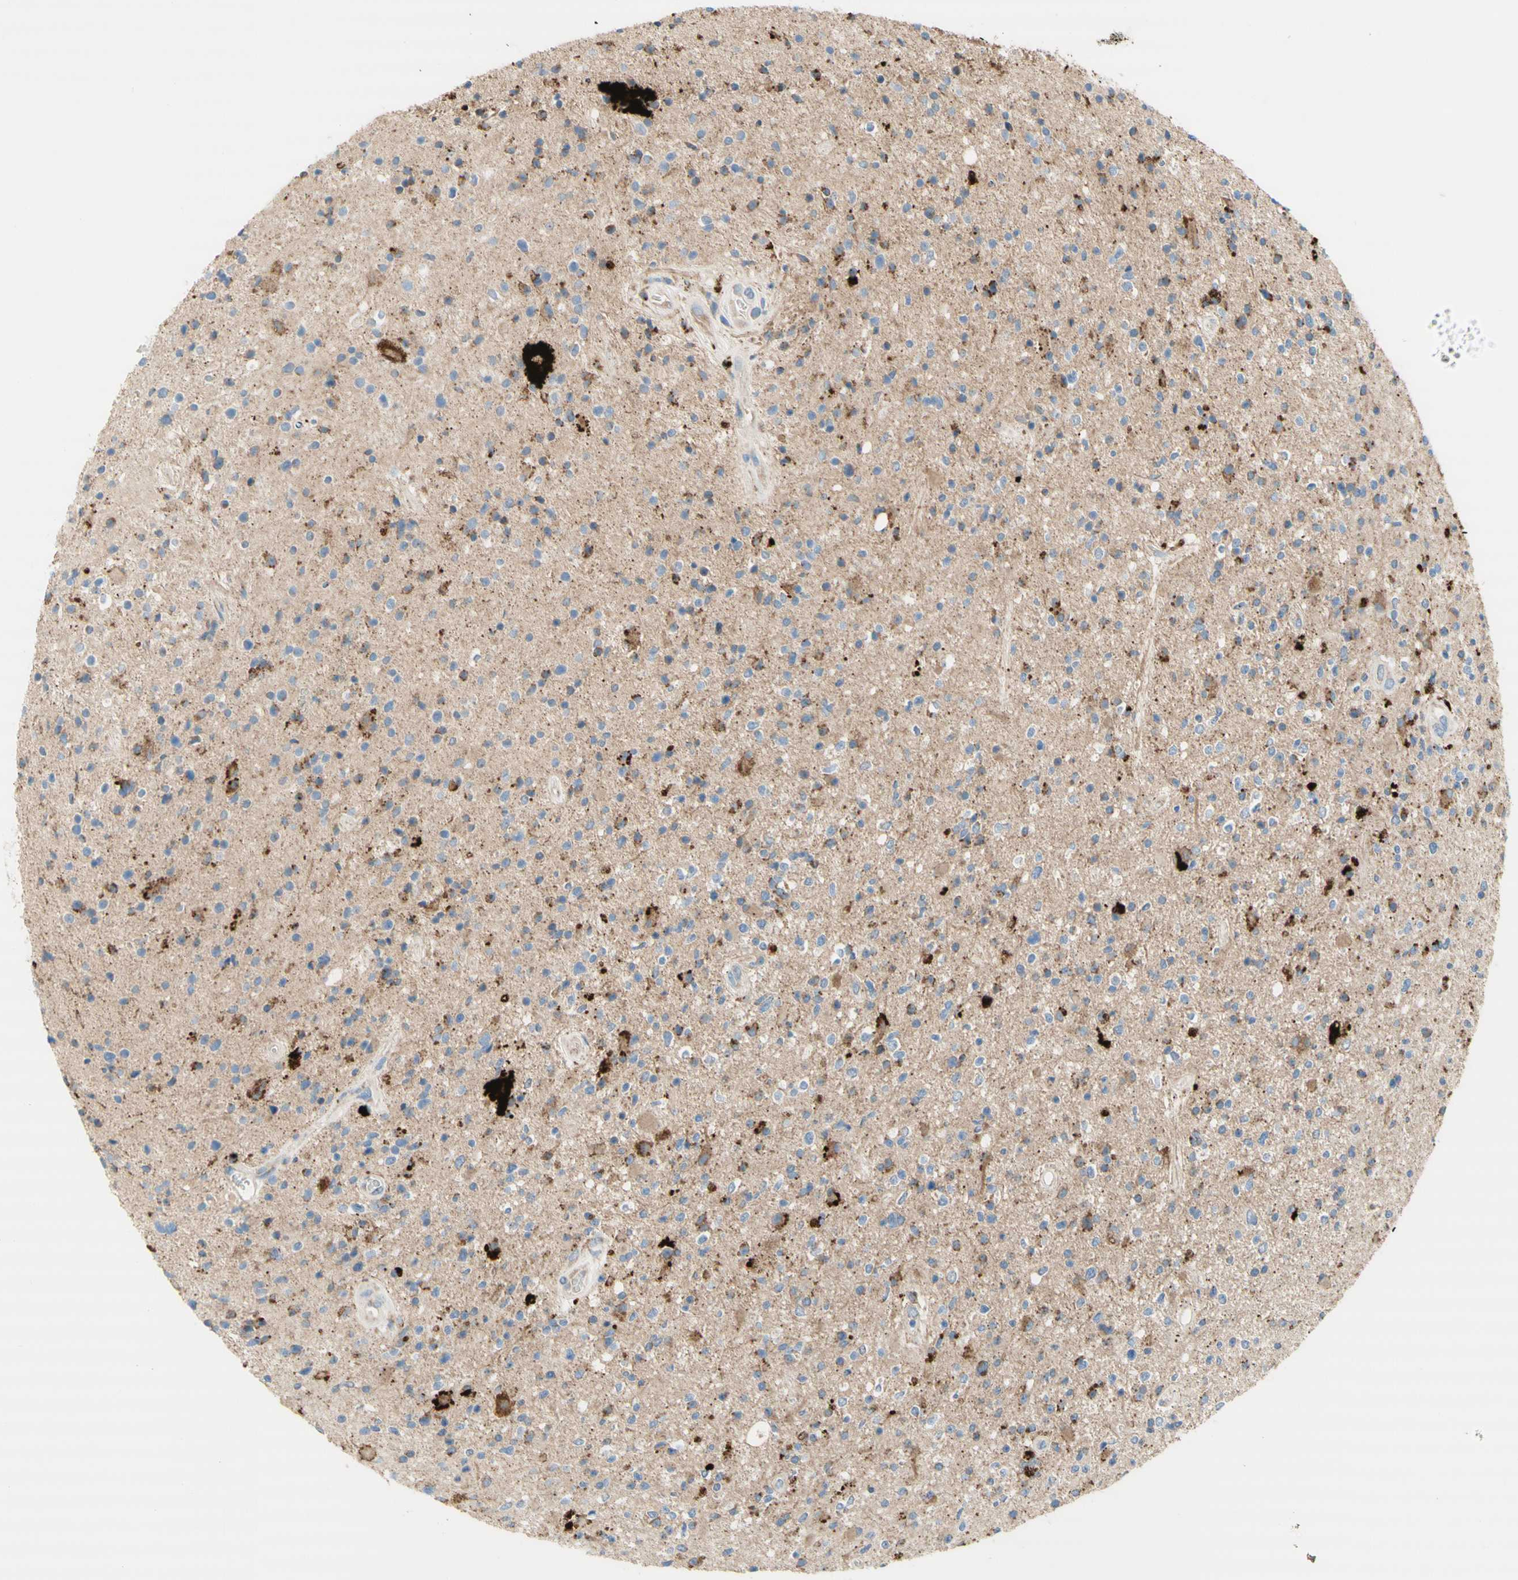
{"staining": {"intensity": "moderate", "quantity": "<25%", "location": "cytoplasmic/membranous"}, "tissue": "glioma", "cell_type": "Tumor cells", "image_type": "cancer", "snomed": [{"axis": "morphology", "description": "Glioma, malignant, High grade"}, {"axis": "topography", "description": "Brain"}], "caption": "IHC micrograph of neoplastic tissue: high-grade glioma (malignant) stained using immunohistochemistry (IHC) reveals low levels of moderate protein expression localized specifically in the cytoplasmic/membranous of tumor cells, appearing as a cytoplasmic/membranous brown color.", "gene": "URB2", "patient": {"sex": "male", "age": 33}}